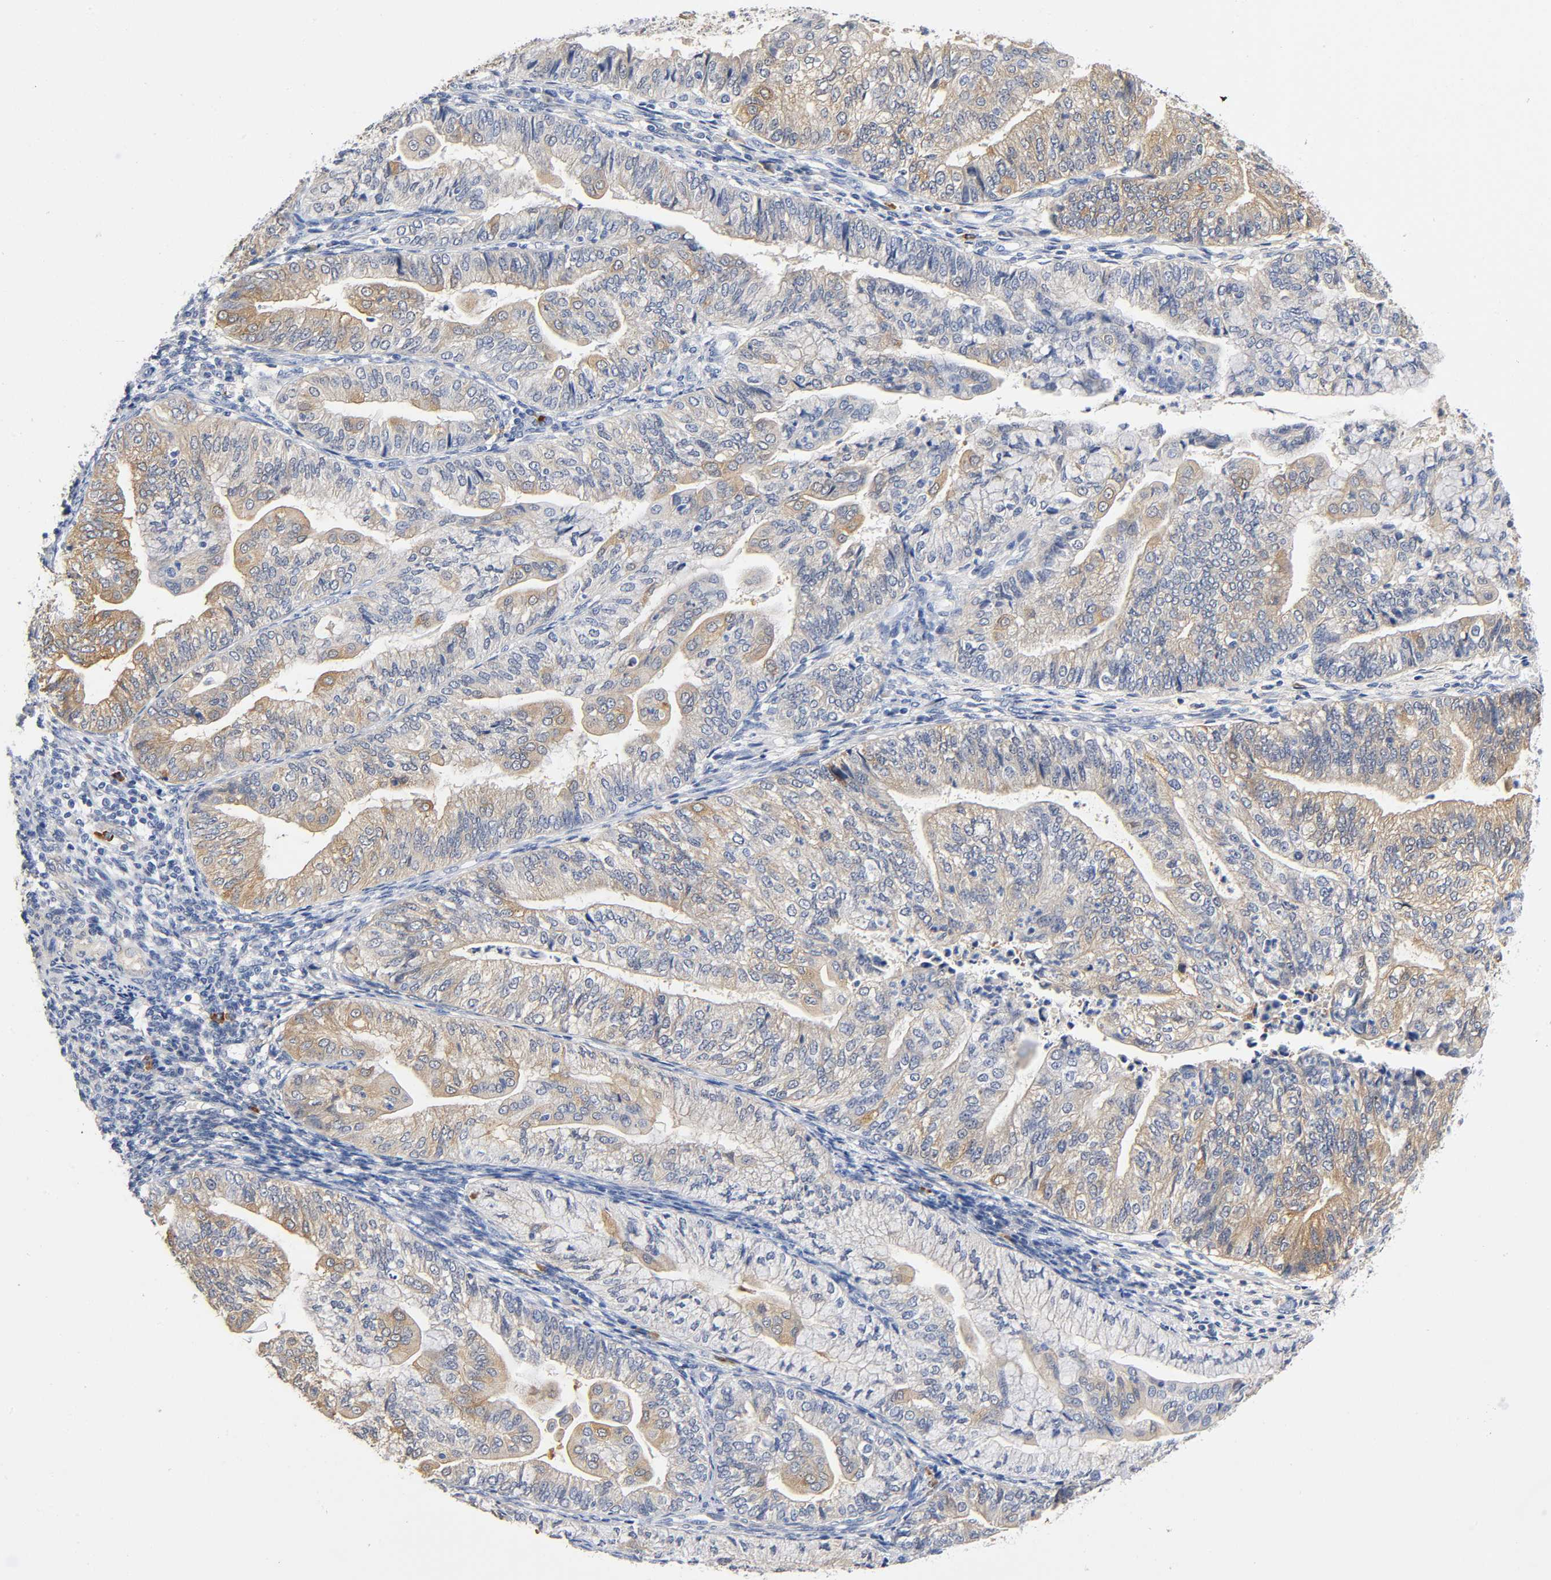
{"staining": {"intensity": "moderate", "quantity": ">75%", "location": "cytoplasmic/membranous"}, "tissue": "endometrial cancer", "cell_type": "Tumor cells", "image_type": "cancer", "snomed": [{"axis": "morphology", "description": "Adenocarcinoma, NOS"}, {"axis": "topography", "description": "Endometrium"}], "caption": "Brown immunohistochemical staining in adenocarcinoma (endometrial) reveals moderate cytoplasmic/membranous staining in approximately >75% of tumor cells.", "gene": "TNC", "patient": {"sex": "female", "age": 59}}